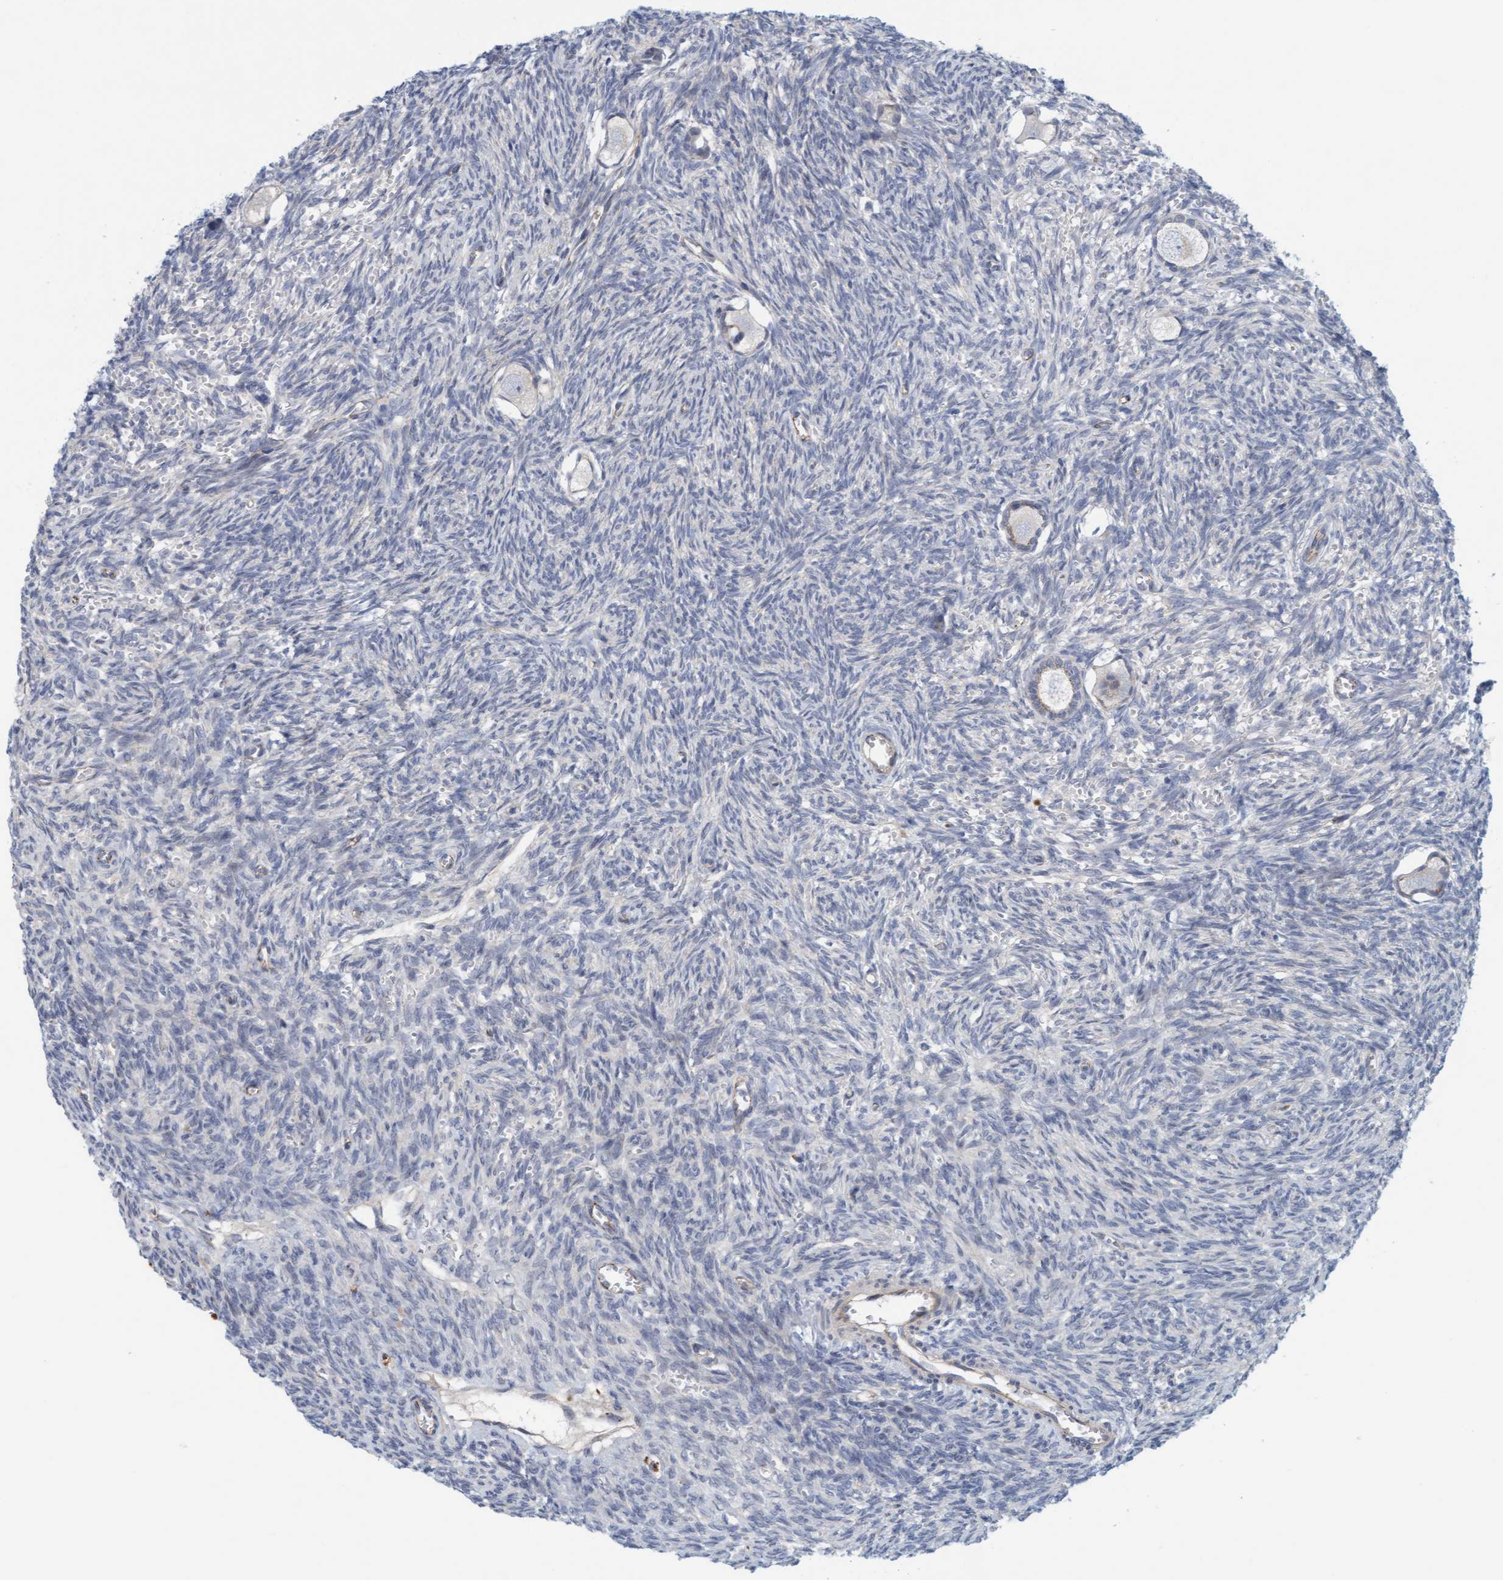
{"staining": {"intensity": "negative", "quantity": "none", "location": "none"}, "tissue": "ovary", "cell_type": "Follicle cells", "image_type": "normal", "snomed": [{"axis": "morphology", "description": "Normal tissue, NOS"}, {"axis": "topography", "description": "Ovary"}], "caption": "There is no significant positivity in follicle cells of ovary. (DAB (3,3'-diaminobenzidine) immunohistochemistry (IHC) with hematoxylin counter stain).", "gene": "KRBA2", "patient": {"sex": "female", "age": 27}}